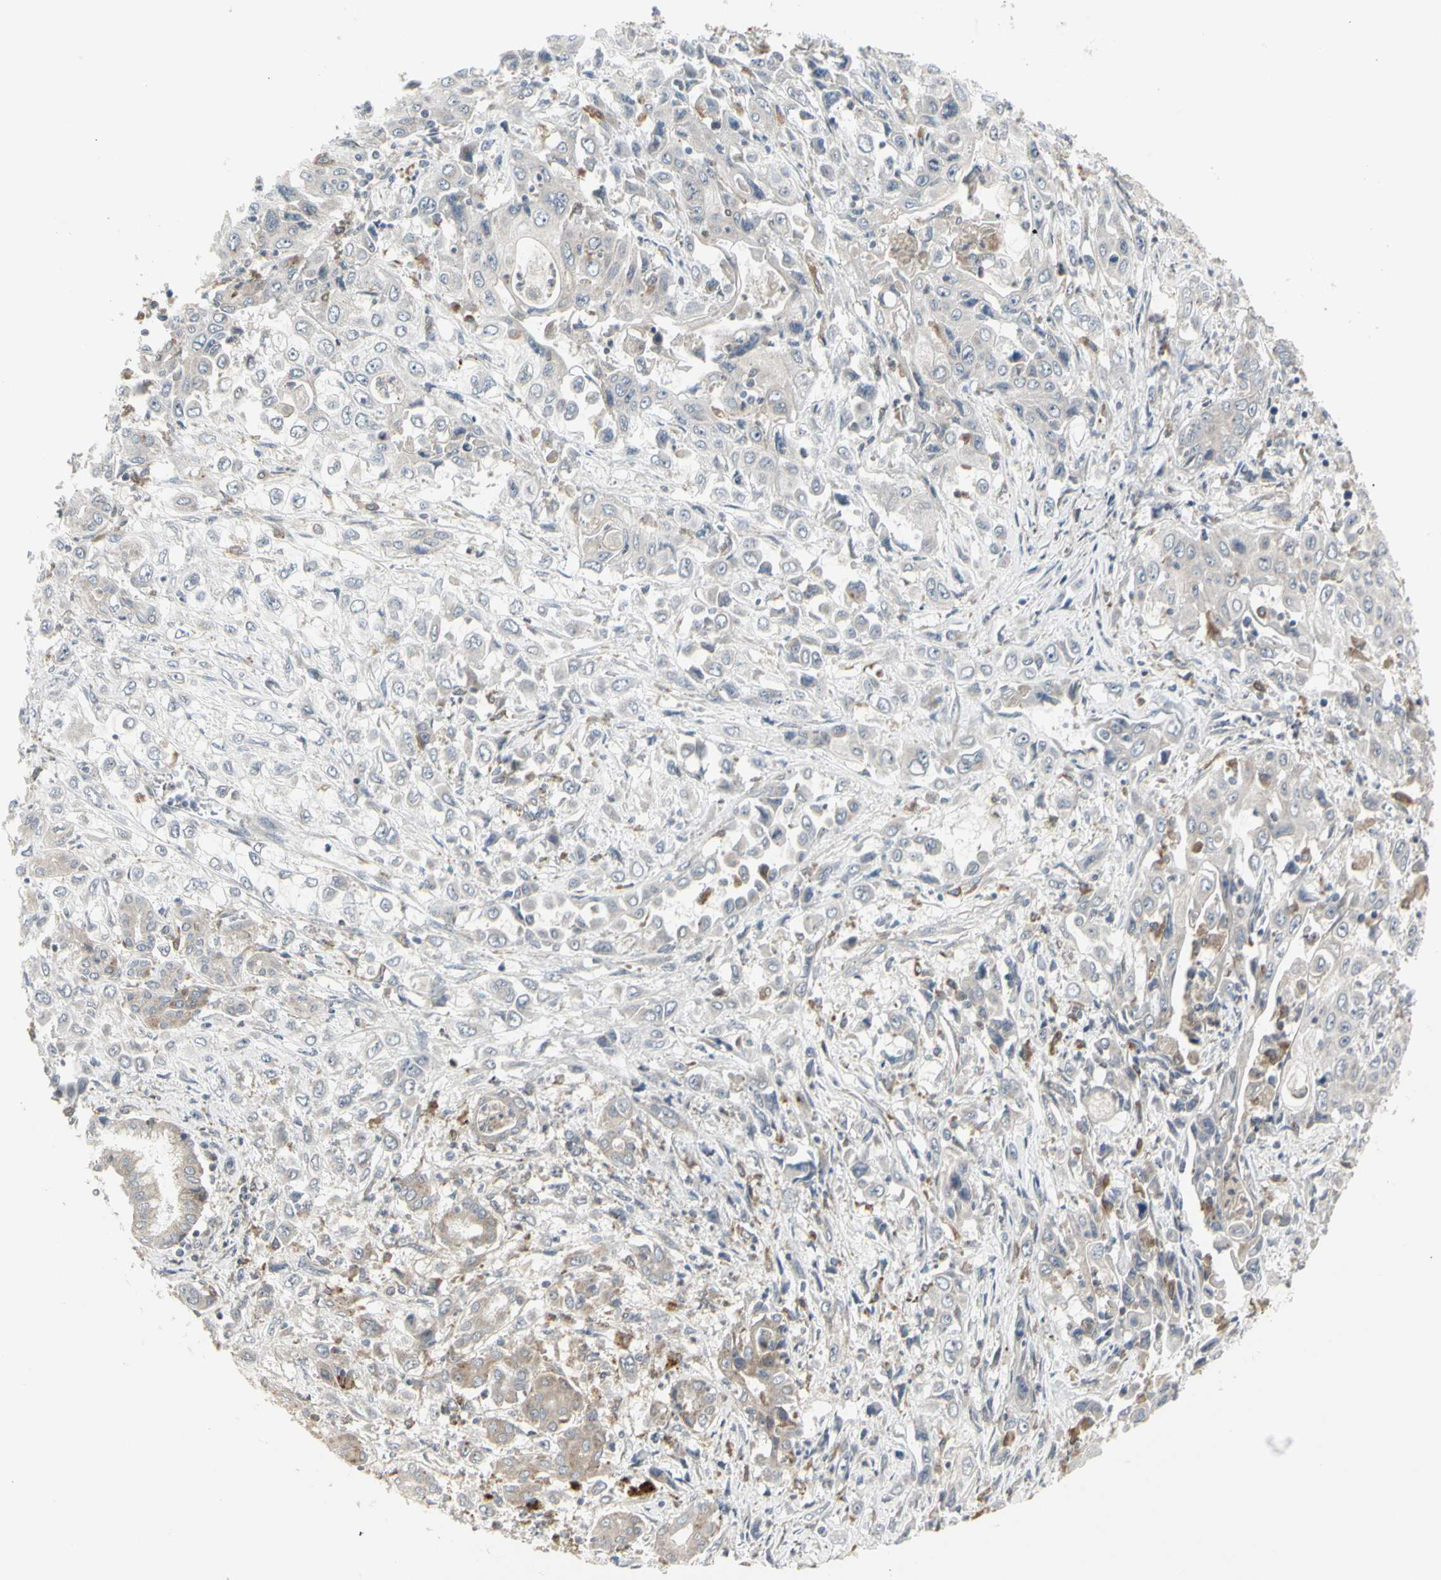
{"staining": {"intensity": "weak", "quantity": "<25%", "location": "cytoplasmic/membranous"}, "tissue": "pancreatic cancer", "cell_type": "Tumor cells", "image_type": "cancer", "snomed": [{"axis": "morphology", "description": "Adenocarcinoma, NOS"}, {"axis": "topography", "description": "Pancreas"}], "caption": "The histopathology image displays no staining of tumor cells in adenocarcinoma (pancreatic).", "gene": "GRN", "patient": {"sex": "male", "age": 70}}